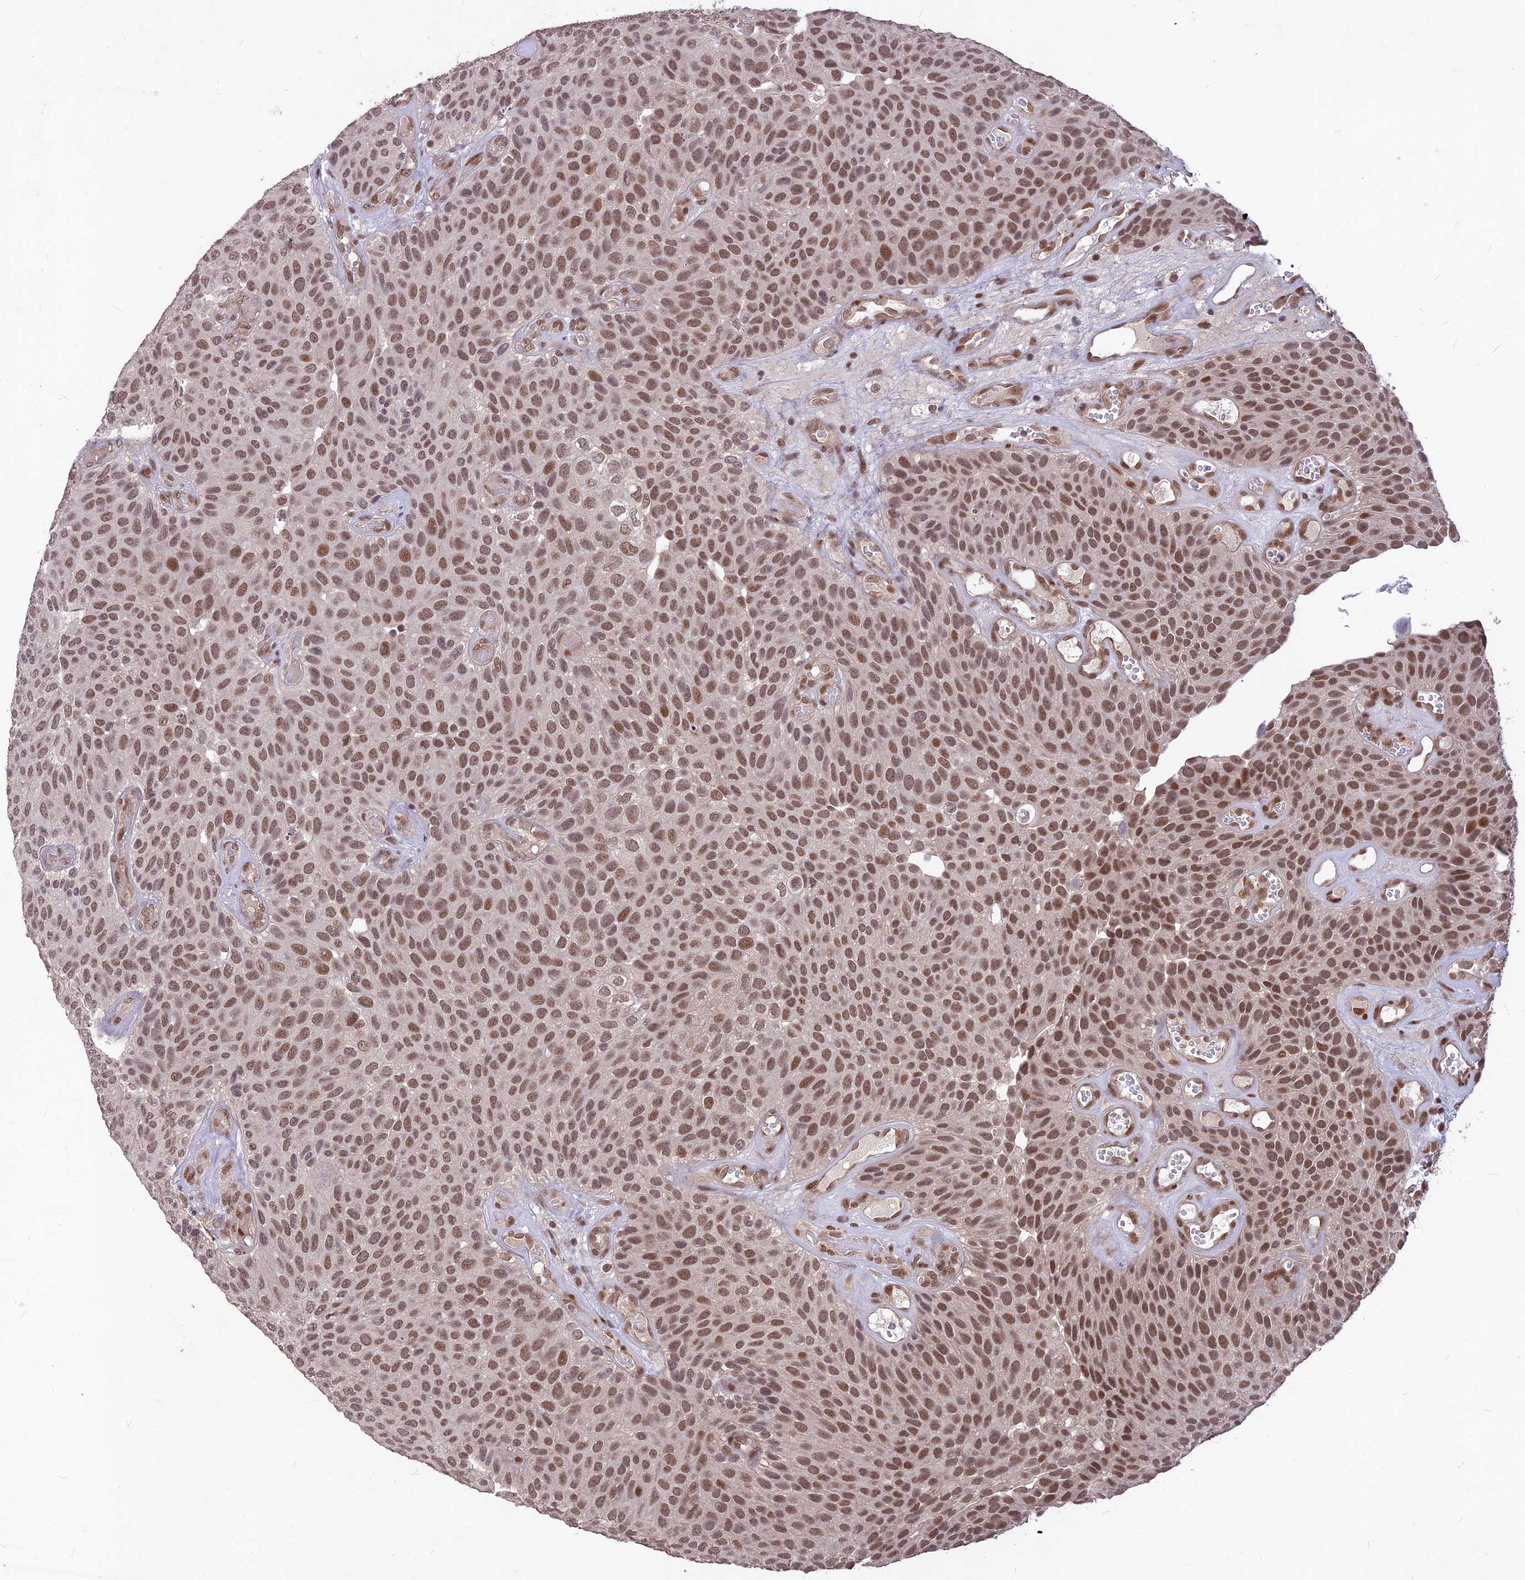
{"staining": {"intensity": "moderate", "quantity": ">75%", "location": "nuclear"}, "tissue": "urothelial cancer", "cell_type": "Tumor cells", "image_type": "cancer", "snomed": [{"axis": "morphology", "description": "Urothelial carcinoma, Low grade"}, {"axis": "topography", "description": "Urinary bladder"}], "caption": "This is a micrograph of immunohistochemistry staining of urothelial carcinoma (low-grade), which shows moderate staining in the nuclear of tumor cells.", "gene": "DIS3", "patient": {"sex": "male", "age": 89}}